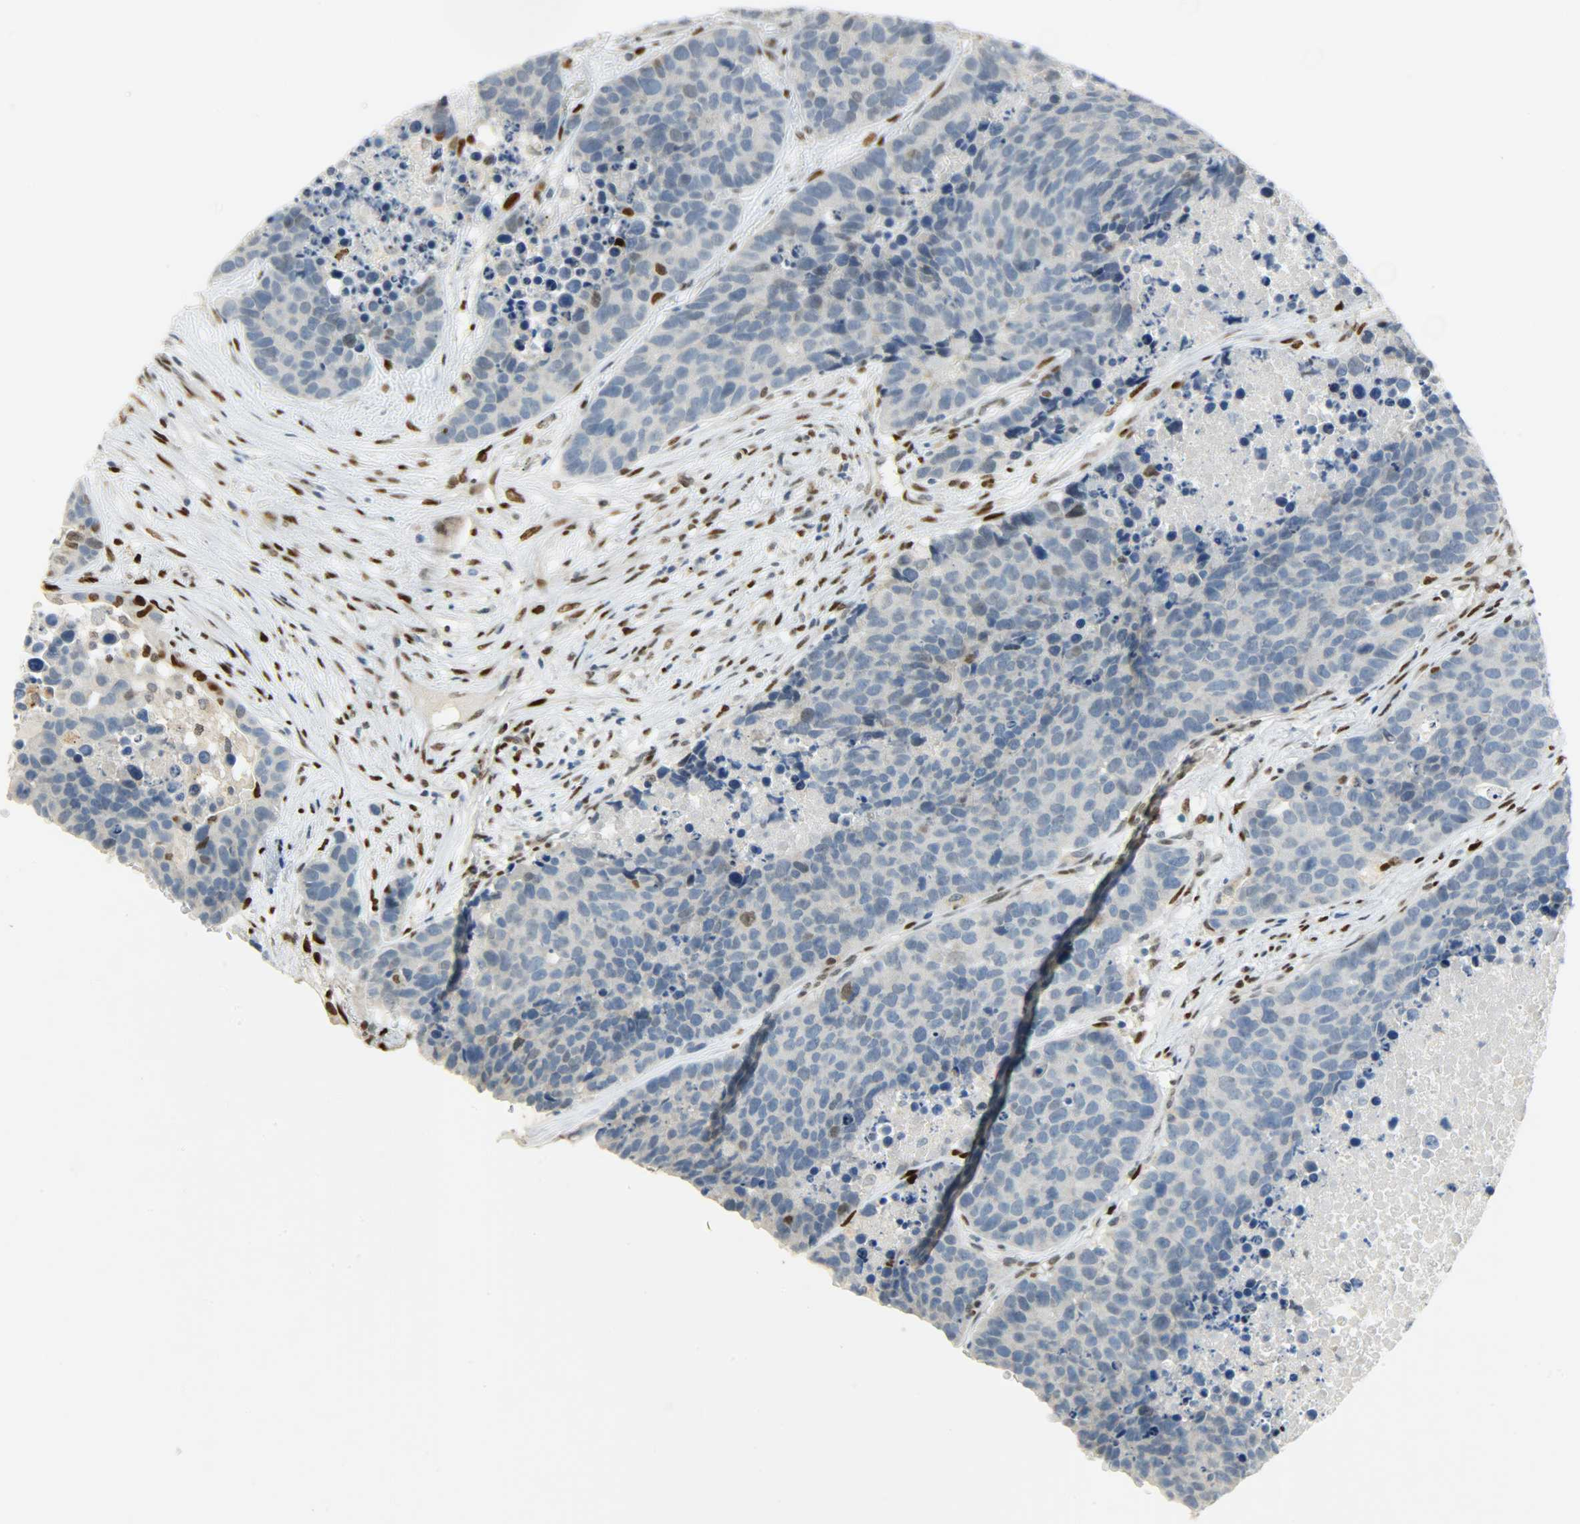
{"staining": {"intensity": "weak", "quantity": "<25%", "location": "nuclear"}, "tissue": "carcinoid", "cell_type": "Tumor cells", "image_type": "cancer", "snomed": [{"axis": "morphology", "description": "Carcinoid, malignant, NOS"}, {"axis": "topography", "description": "Lung"}], "caption": "Tumor cells are negative for protein expression in human carcinoid.", "gene": "JUNB", "patient": {"sex": "male", "age": 60}}